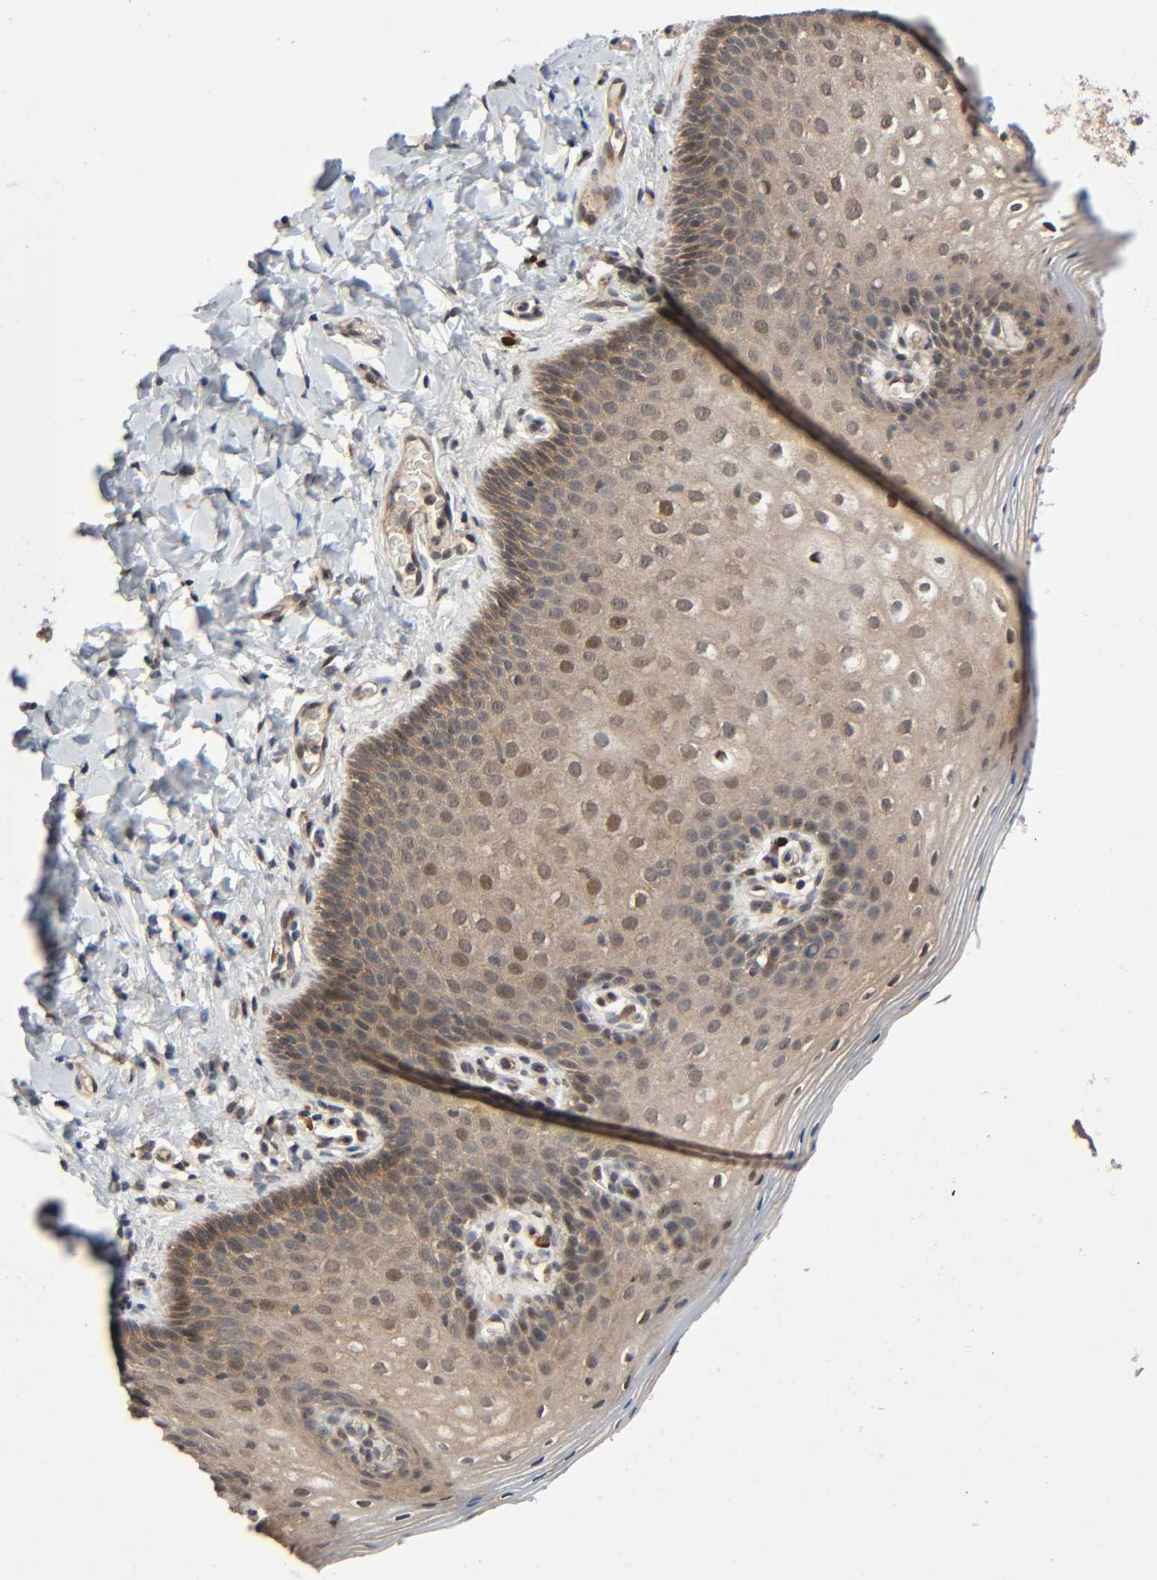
{"staining": {"intensity": "moderate", "quantity": ">75%", "location": "cytoplasmic/membranous,nuclear"}, "tissue": "vagina", "cell_type": "Squamous epithelial cells", "image_type": "normal", "snomed": [{"axis": "morphology", "description": "Normal tissue, NOS"}, {"axis": "topography", "description": "Vagina"}], "caption": "Brown immunohistochemical staining in benign vagina reveals moderate cytoplasmic/membranous,nuclear staining in about >75% of squamous epithelial cells. (Stains: DAB in brown, nuclei in blue, Microscopy: brightfield microscopy at high magnification).", "gene": "PPP2R1B", "patient": {"sex": "female", "age": 55}}